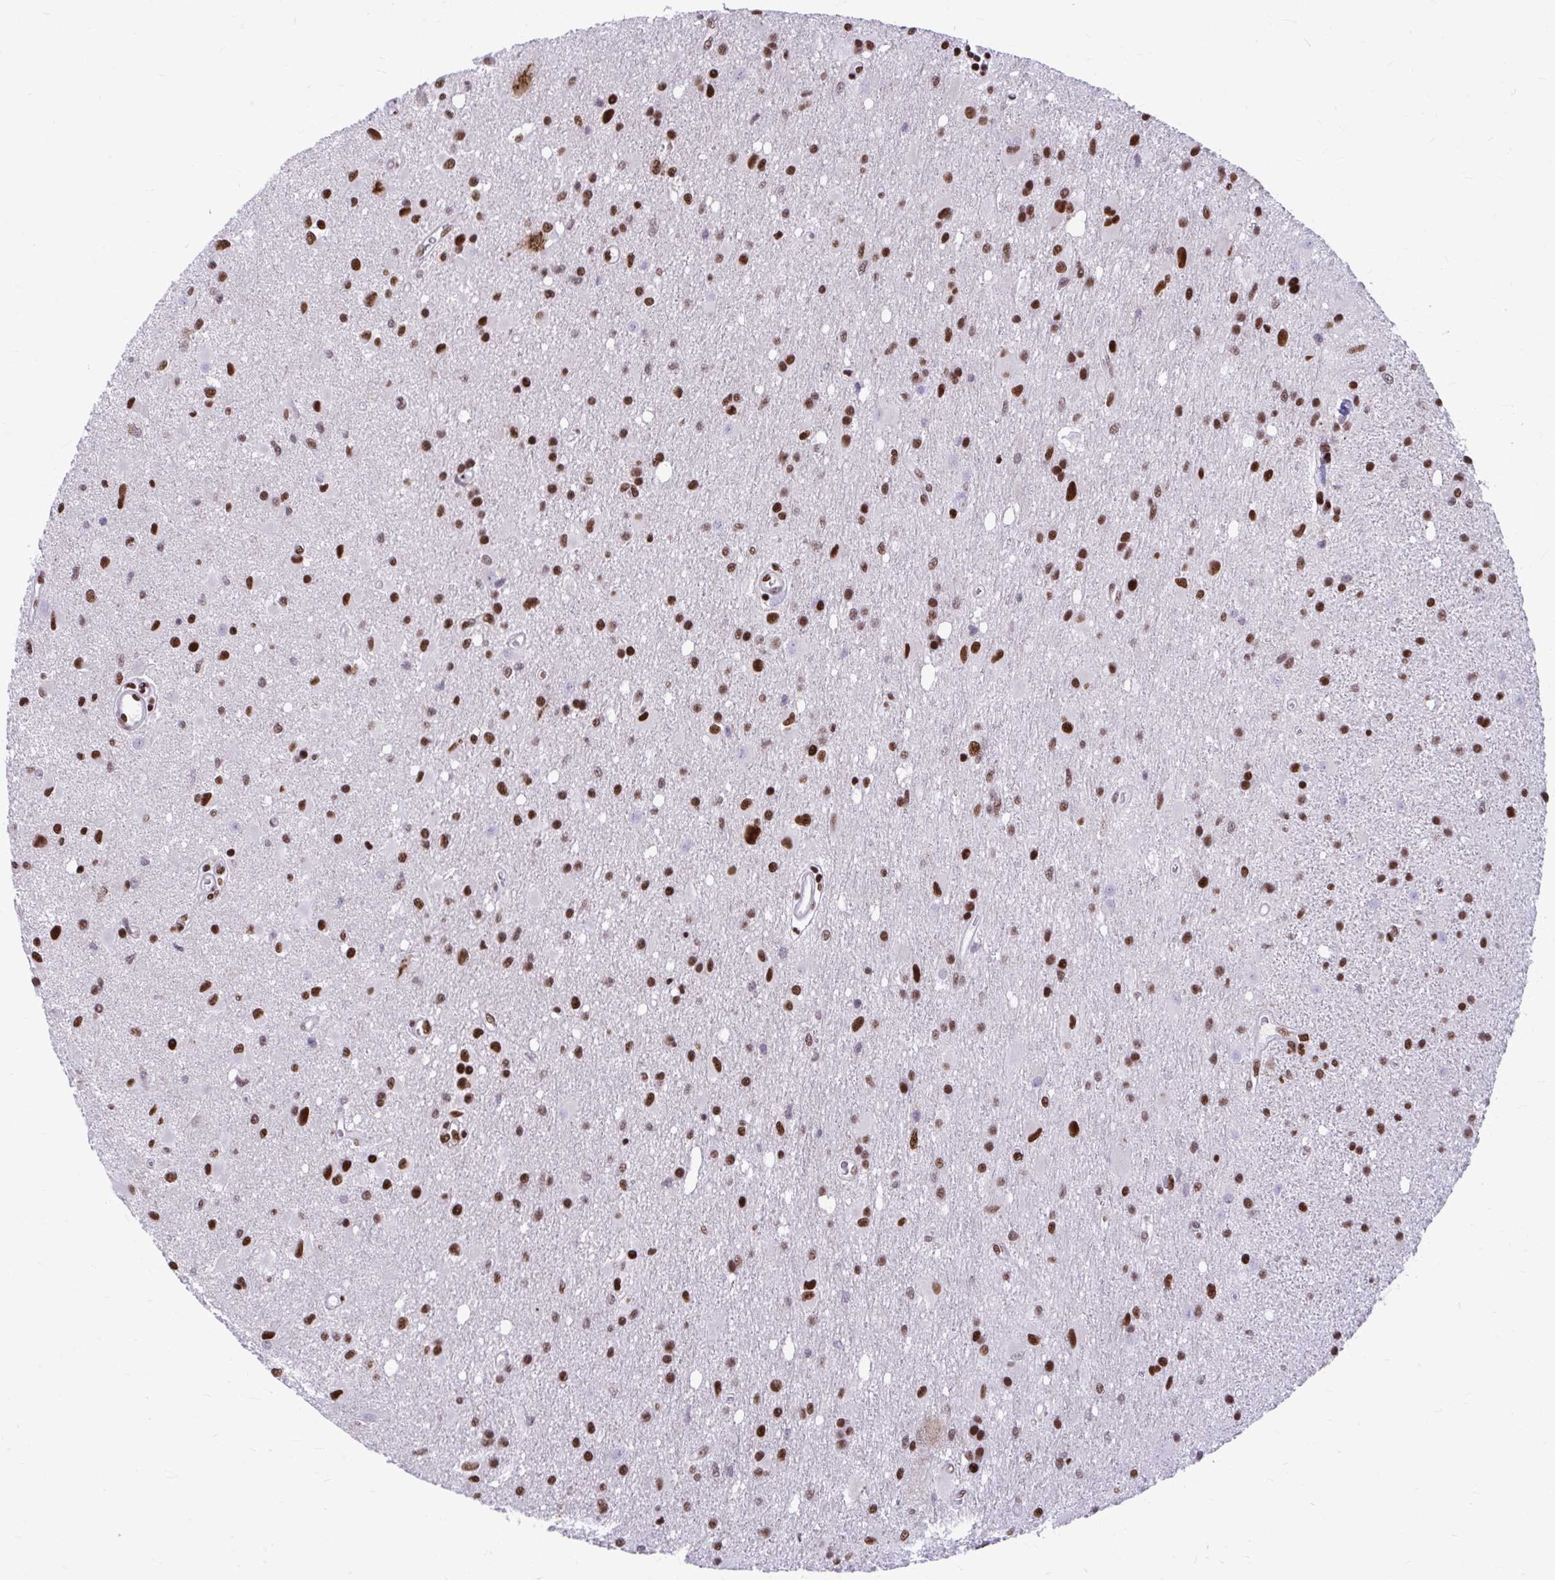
{"staining": {"intensity": "strong", "quantity": ">75%", "location": "nuclear"}, "tissue": "glioma", "cell_type": "Tumor cells", "image_type": "cancer", "snomed": [{"axis": "morphology", "description": "Glioma, malignant, High grade"}, {"axis": "topography", "description": "Brain"}], "caption": "Protein expression analysis of glioma displays strong nuclear positivity in approximately >75% of tumor cells.", "gene": "SLC35C2", "patient": {"sex": "male", "age": 67}}